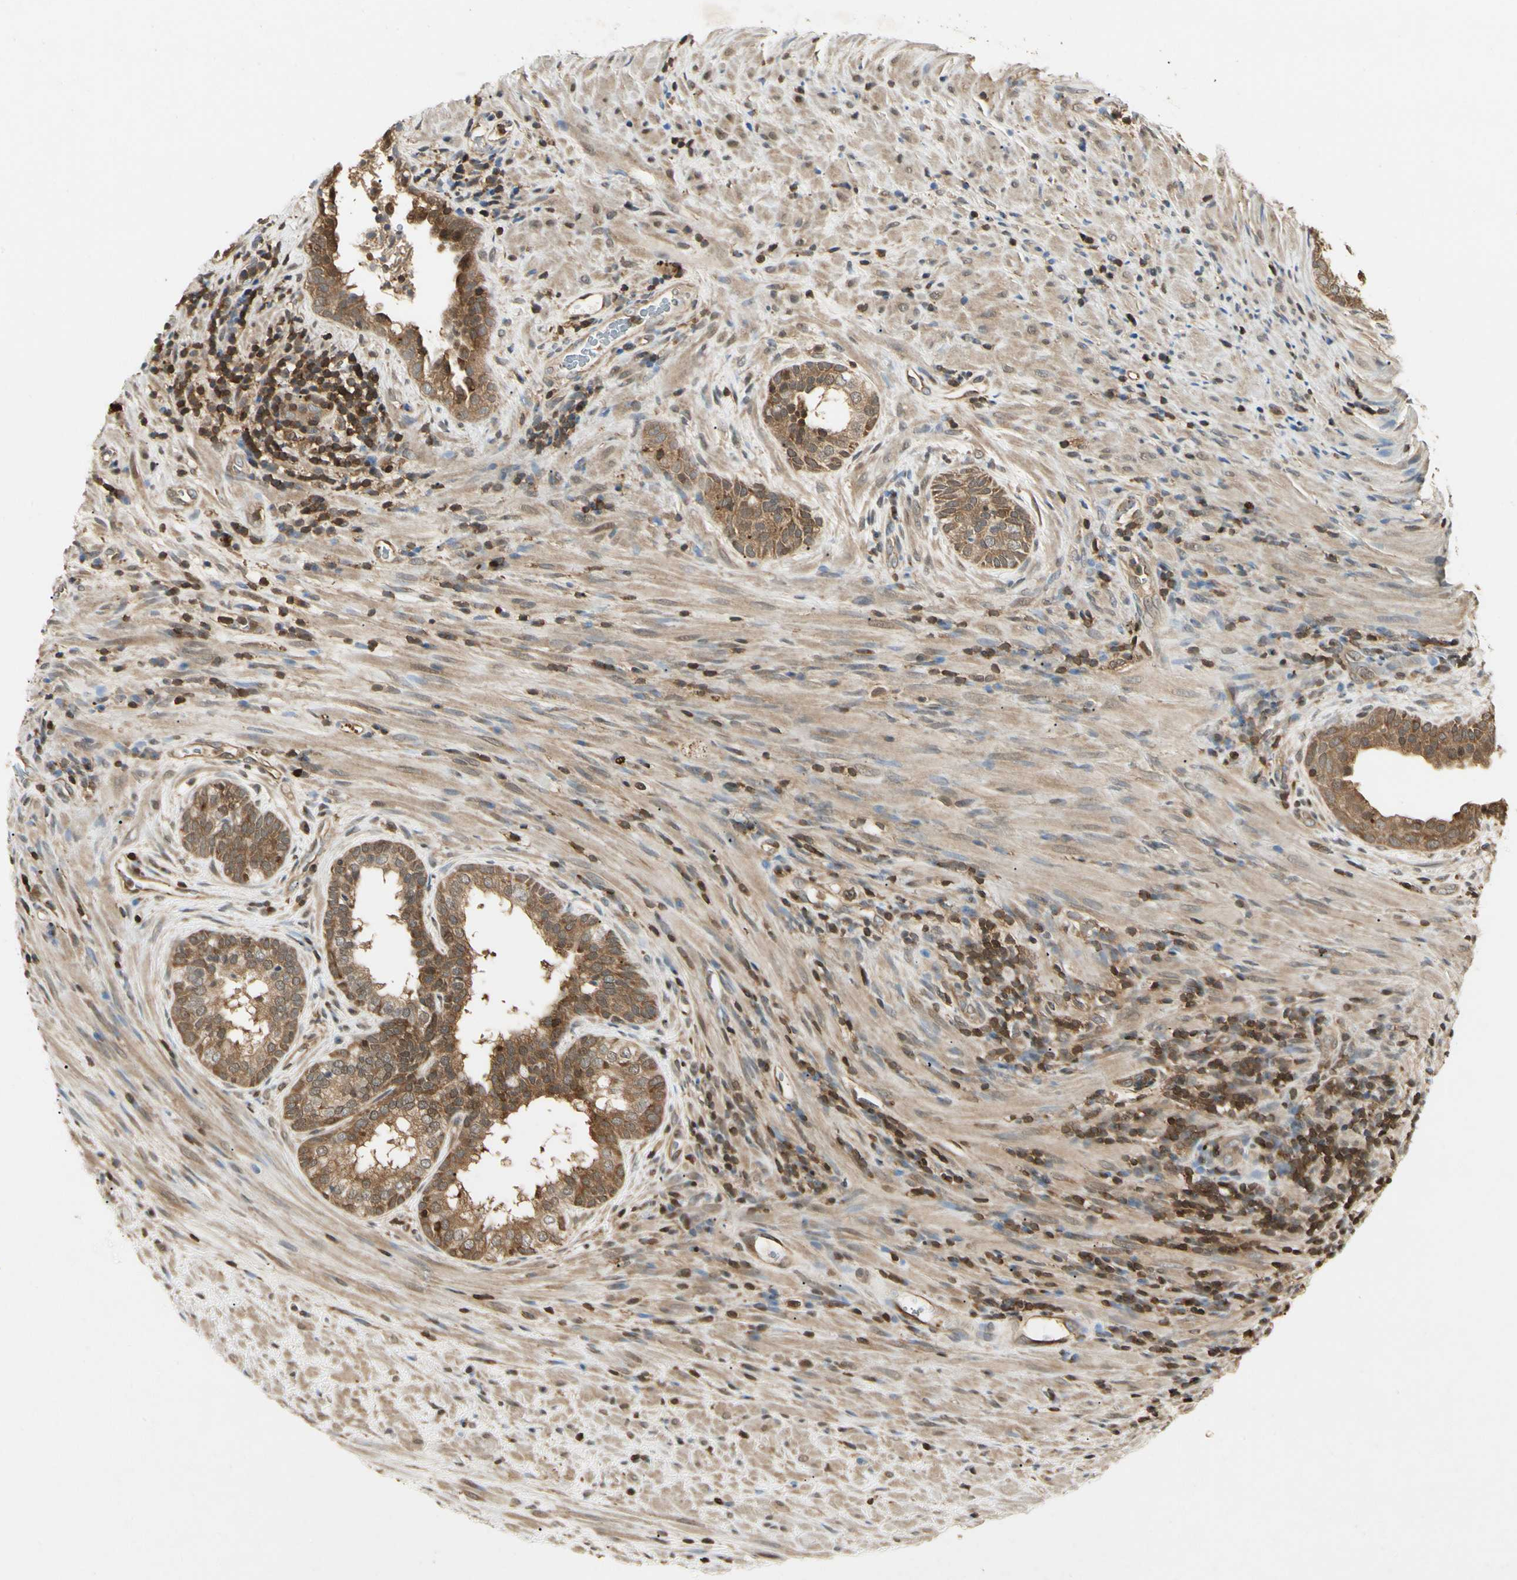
{"staining": {"intensity": "moderate", "quantity": ">75%", "location": "cytoplasmic/membranous"}, "tissue": "prostate", "cell_type": "Glandular cells", "image_type": "normal", "snomed": [{"axis": "morphology", "description": "Normal tissue, NOS"}, {"axis": "topography", "description": "Prostate"}], "caption": "About >75% of glandular cells in normal human prostate display moderate cytoplasmic/membranous protein staining as visualized by brown immunohistochemical staining.", "gene": "YWHAB", "patient": {"sex": "male", "age": 76}}